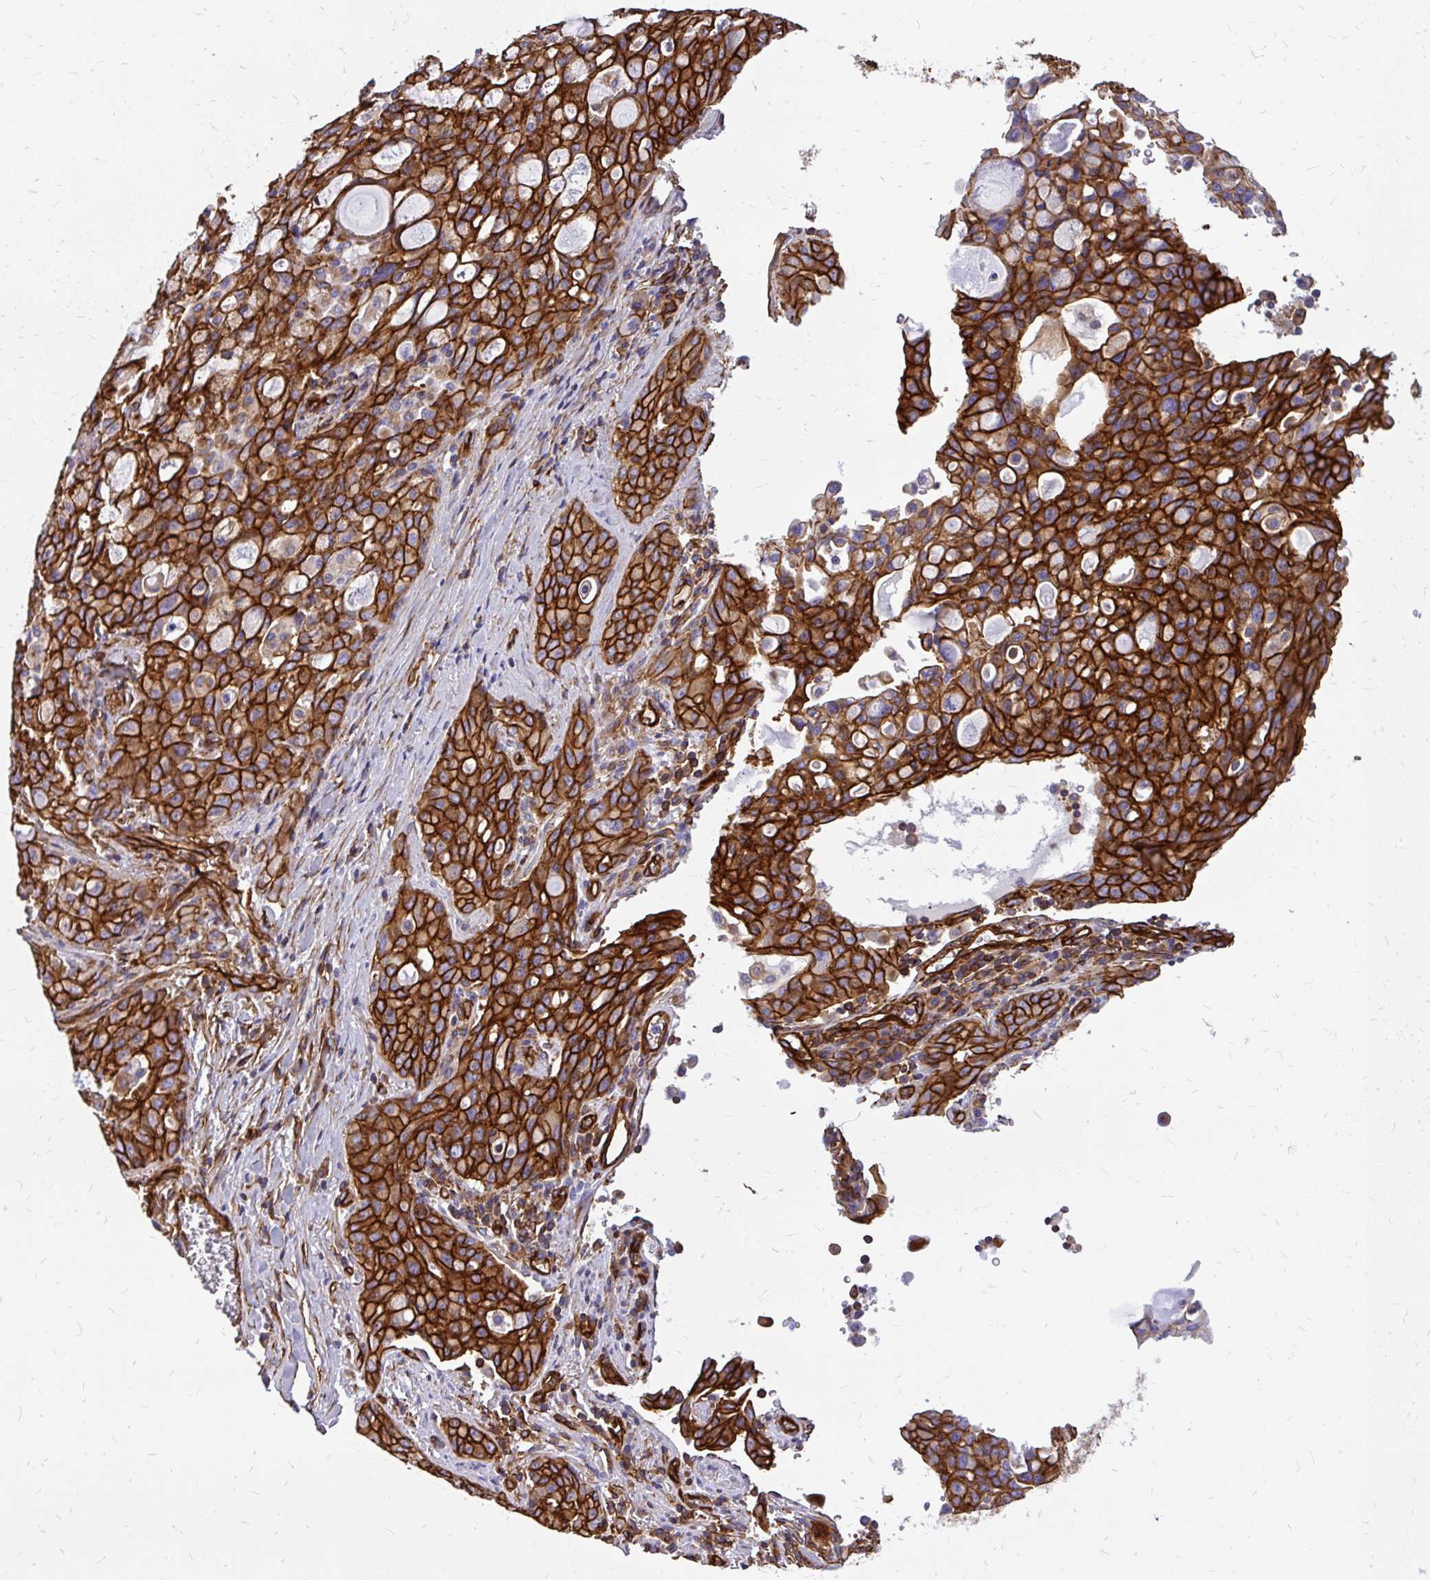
{"staining": {"intensity": "strong", "quantity": ">75%", "location": "cytoplasmic/membranous"}, "tissue": "lung cancer", "cell_type": "Tumor cells", "image_type": "cancer", "snomed": [{"axis": "morphology", "description": "Adenocarcinoma, NOS"}, {"axis": "topography", "description": "Lung"}], "caption": "Immunohistochemical staining of human lung cancer reveals high levels of strong cytoplasmic/membranous protein positivity in approximately >75% of tumor cells.", "gene": "MAP1LC3B", "patient": {"sex": "female", "age": 44}}